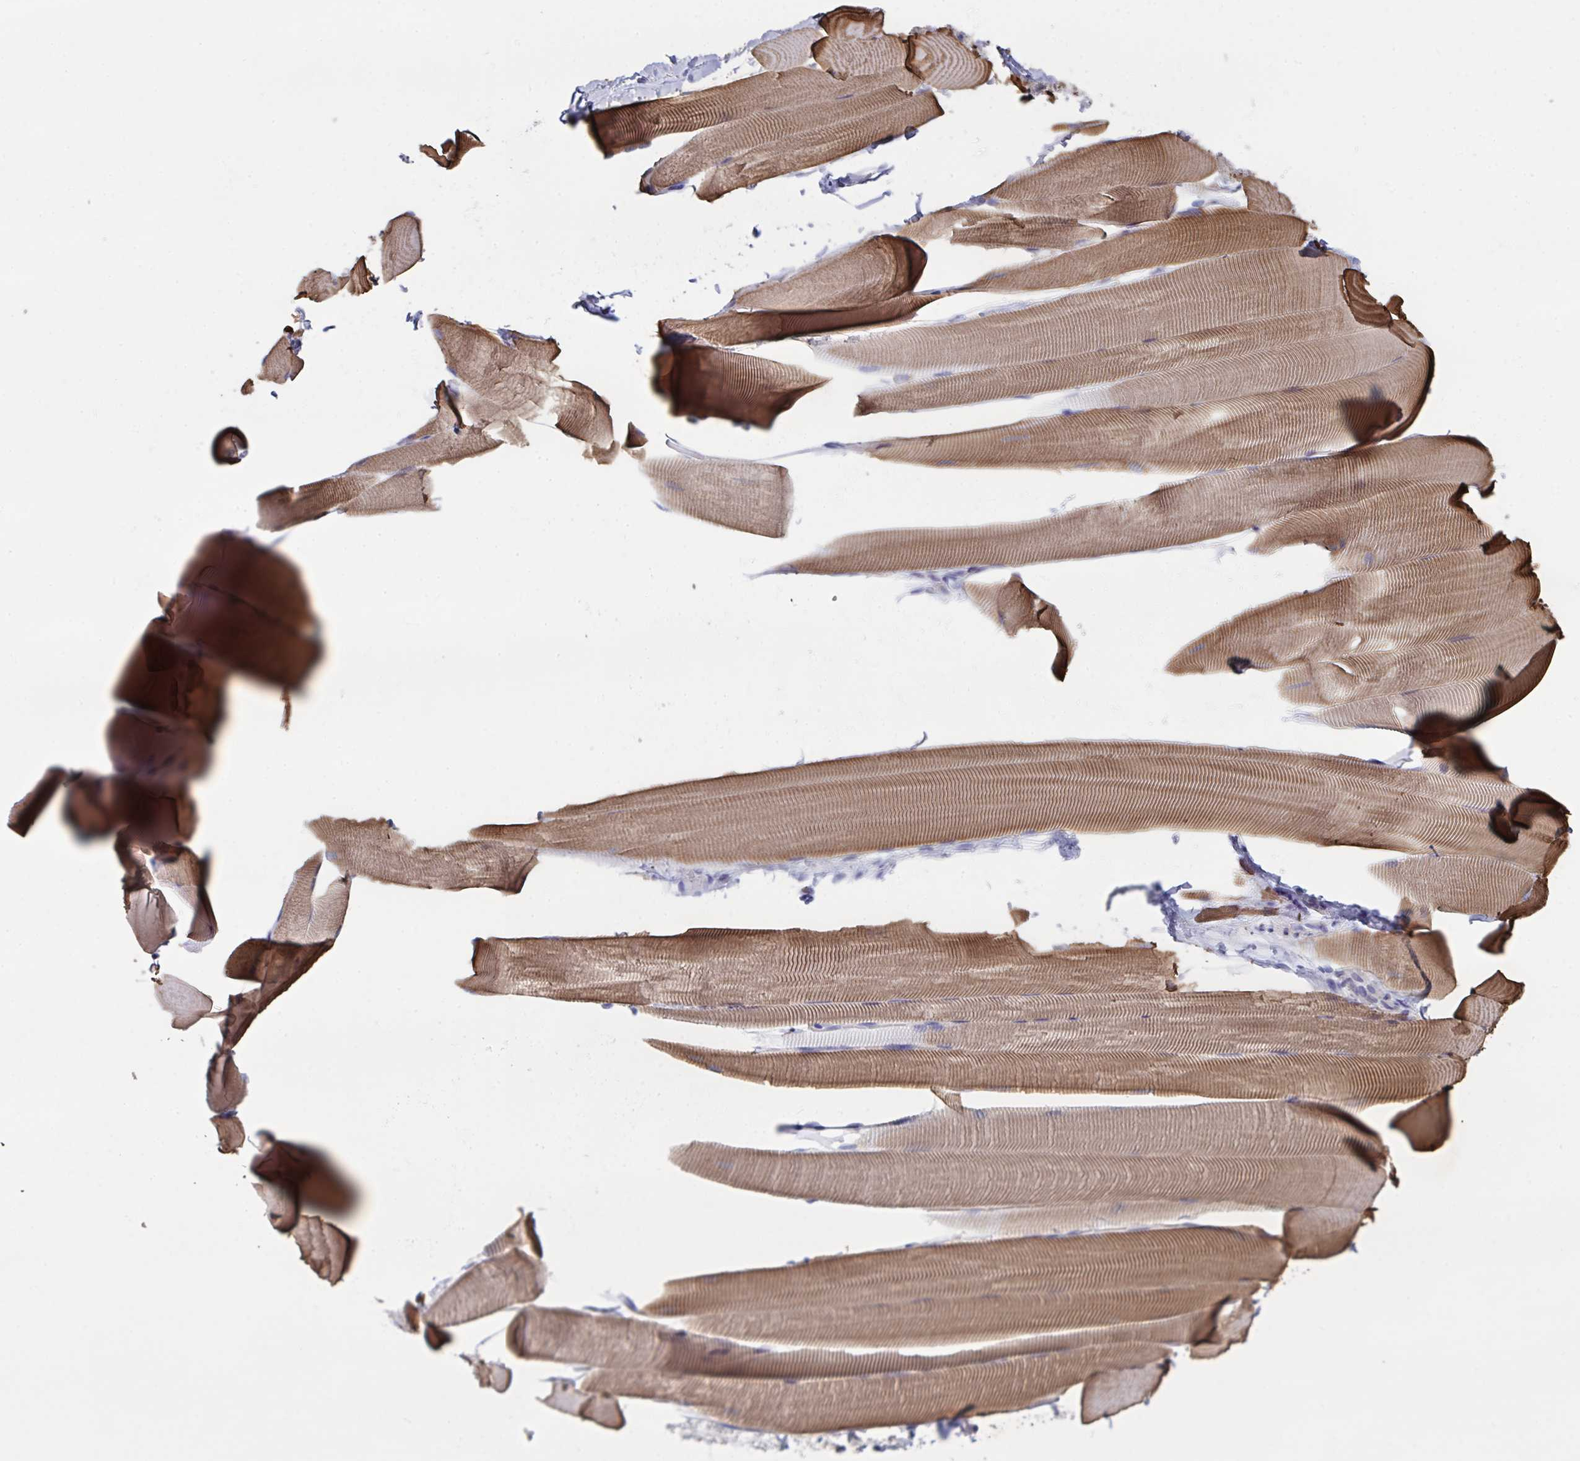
{"staining": {"intensity": "moderate", "quantity": ">75%", "location": "cytoplasmic/membranous"}, "tissue": "skeletal muscle", "cell_type": "Myocytes", "image_type": "normal", "snomed": [{"axis": "morphology", "description": "Normal tissue, NOS"}, {"axis": "topography", "description": "Skeletal muscle"}], "caption": "IHC histopathology image of benign skeletal muscle: human skeletal muscle stained using IHC displays medium levels of moderate protein expression localized specifically in the cytoplasmic/membranous of myocytes, appearing as a cytoplasmic/membranous brown color.", "gene": "FBXO47", "patient": {"sex": "male", "age": 25}}